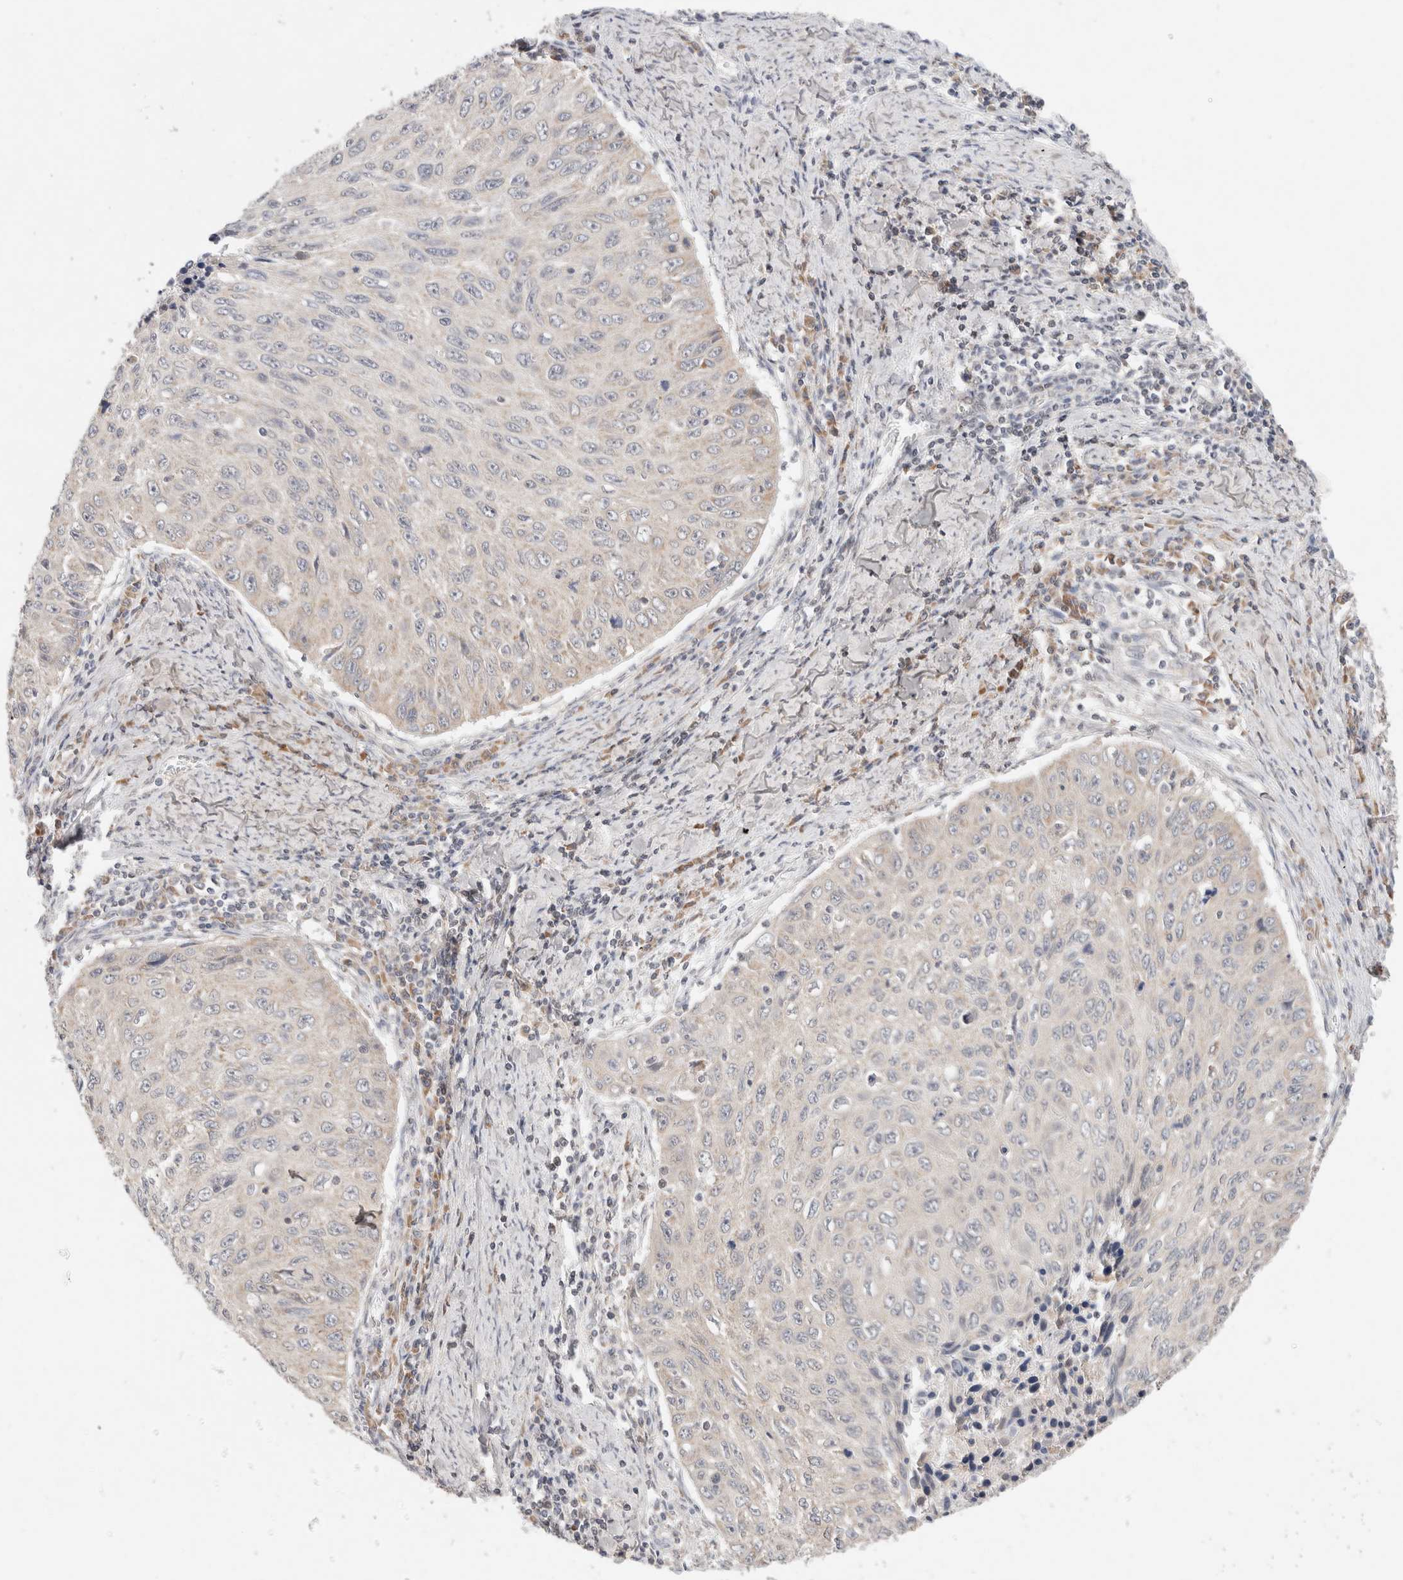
{"staining": {"intensity": "negative", "quantity": "none", "location": "none"}, "tissue": "cervical cancer", "cell_type": "Tumor cells", "image_type": "cancer", "snomed": [{"axis": "morphology", "description": "Squamous cell carcinoma, NOS"}, {"axis": "topography", "description": "Cervix"}], "caption": "Tumor cells are negative for protein expression in human cervical cancer. Brightfield microscopy of IHC stained with DAB (3,3'-diaminobenzidine) (brown) and hematoxylin (blue), captured at high magnification.", "gene": "ERI3", "patient": {"sex": "female", "age": 53}}